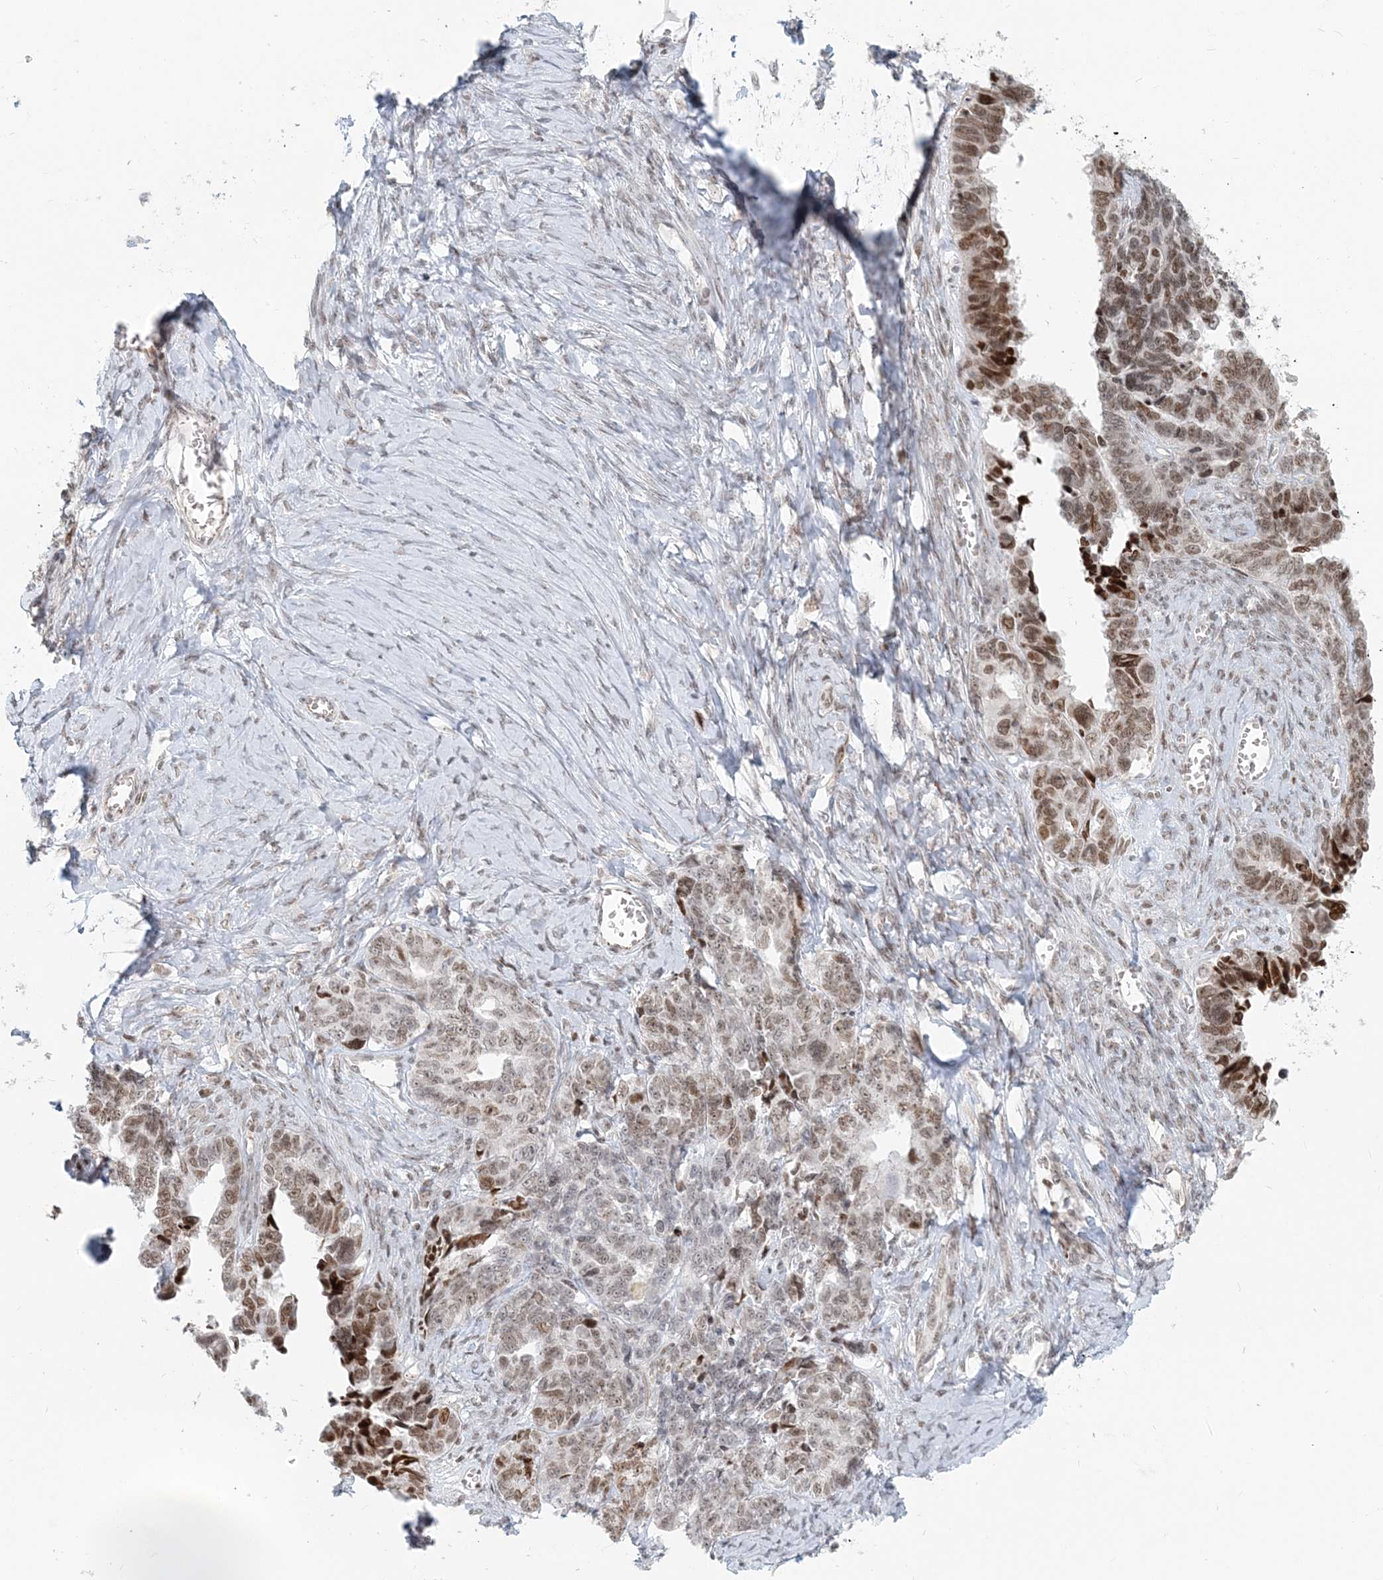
{"staining": {"intensity": "moderate", "quantity": ">75%", "location": "nuclear"}, "tissue": "ovarian cancer", "cell_type": "Tumor cells", "image_type": "cancer", "snomed": [{"axis": "morphology", "description": "Cystadenocarcinoma, serous, NOS"}, {"axis": "topography", "description": "Ovary"}], "caption": "Tumor cells display medium levels of moderate nuclear staining in about >75% of cells in human serous cystadenocarcinoma (ovarian).", "gene": "BAZ1B", "patient": {"sex": "female", "age": 79}}